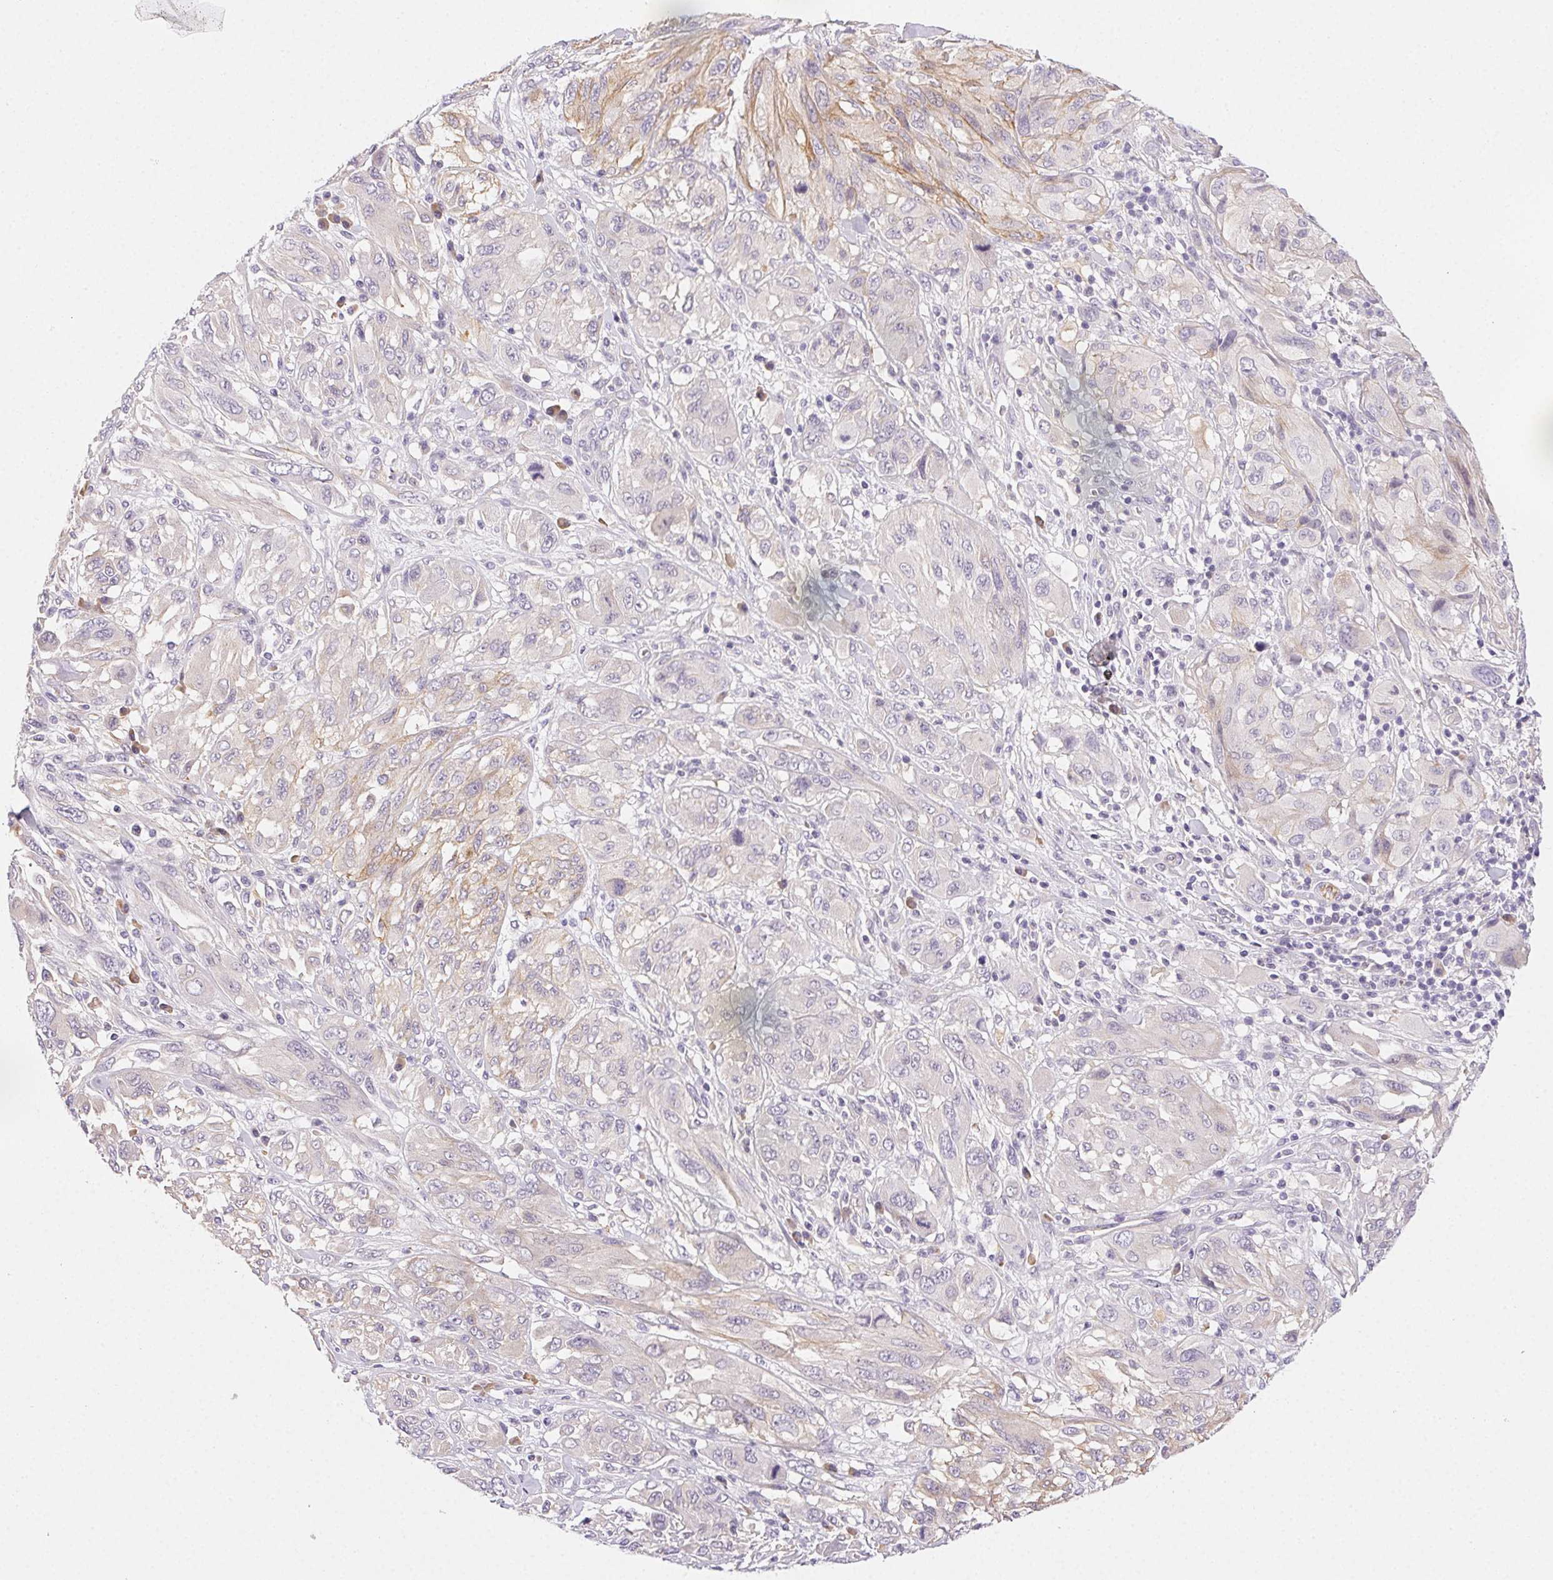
{"staining": {"intensity": "moderate", "quantity": "<25%", "location": "cytoplasmic/membranous"}, "tissue": "melanoma", "cell_type": "Tumor cells", "image_type": "cancer", "snomed": [{"axis": "morphology", "description": "Malignant melanoma, NOS"}, {"axis": "topography", "description": "Skin"}], "caption": "Immunohistochemistry (DAB (3,3'-diaminobenzidine)) staining of human melanoma displays moderate cytoplasmic/membranous protein staining in about <25% of tumor cells.", "gene": "CSN1S1", "patient": {"sex": "female", "age": 91}}